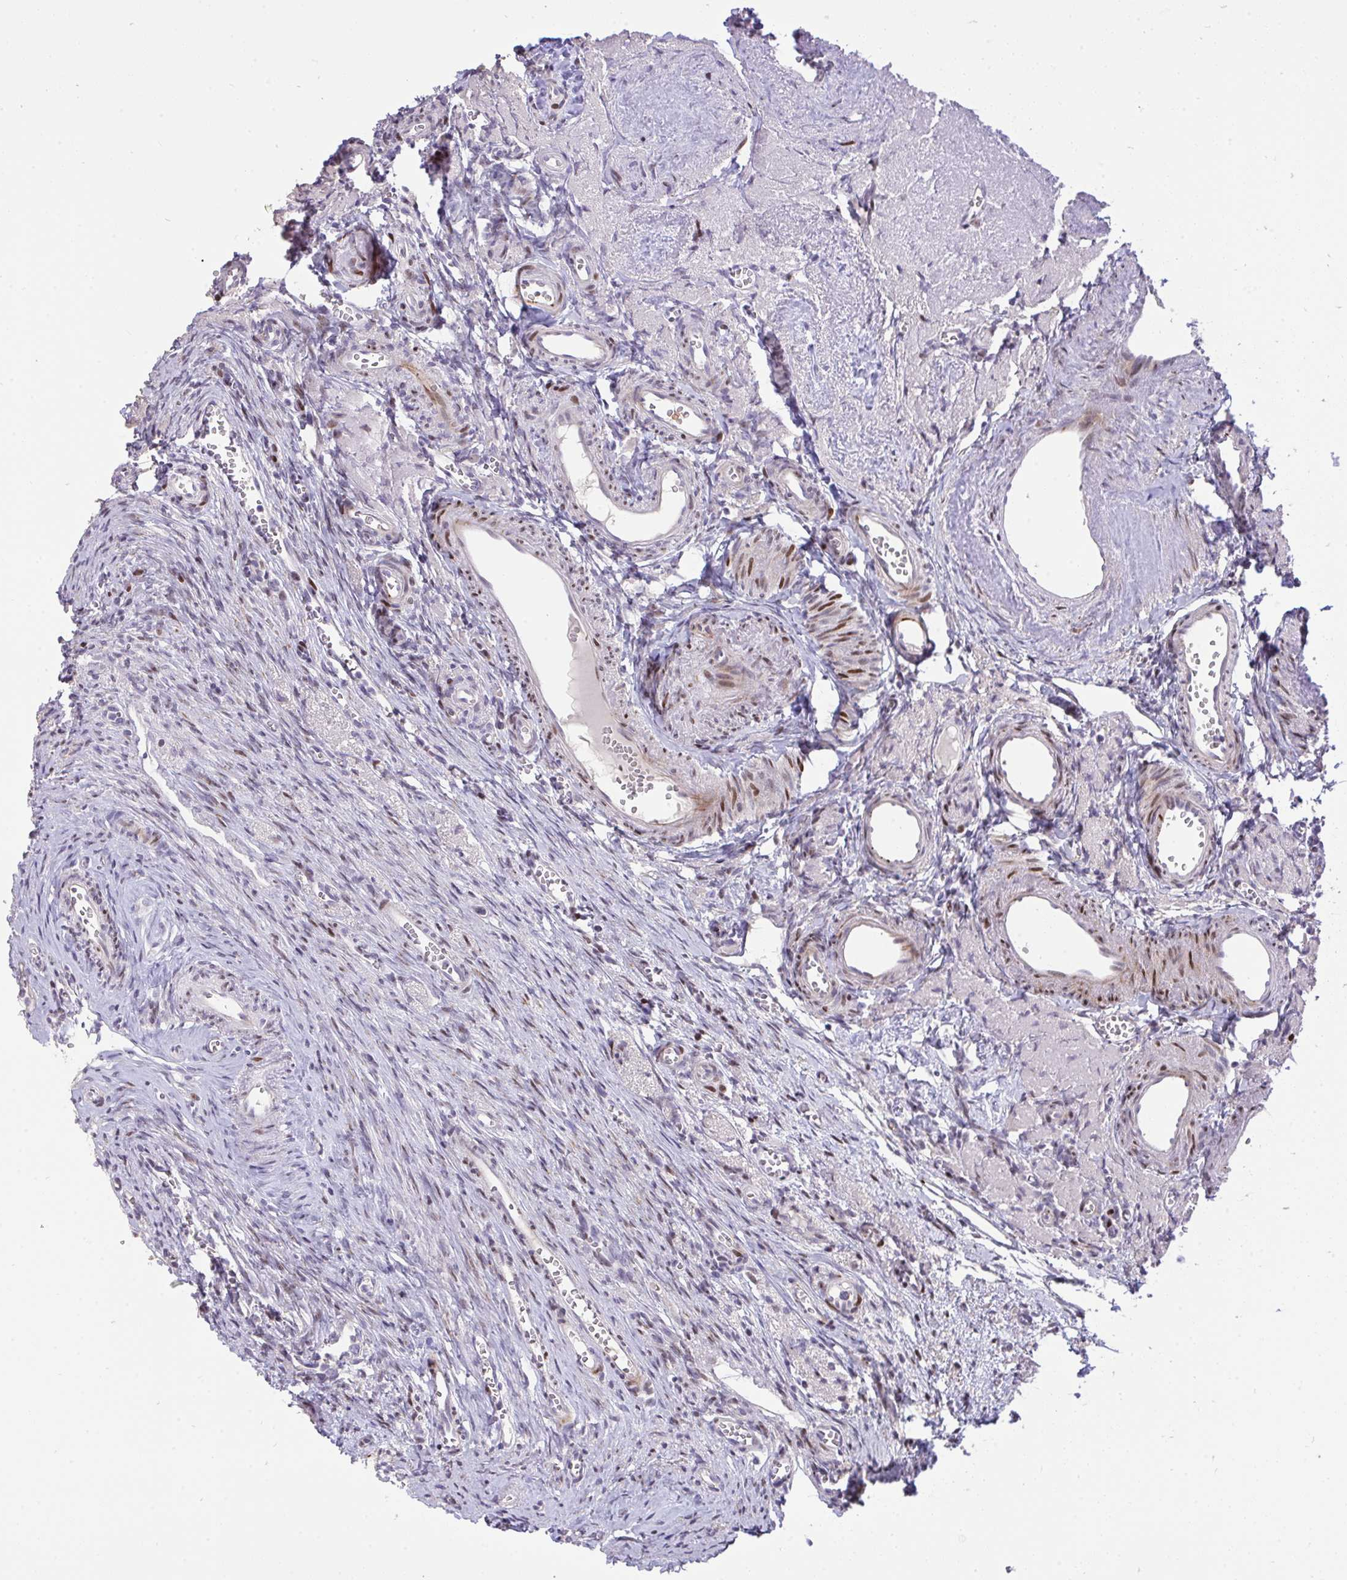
{"staining": {"intensity": "weak", "quantity": "25%-75%", "location": "nuclear"}, "tissue": "ovary", "cell_type": "Ovarian stroma cells", "image_type": "normal", "snomed": [{"axis": "morphology", "description": "Normal tissue, NOS"}, {"axis": "topography", "description": "Ovary"}], "caption": "Immunohistochemistry (IHC) staining of unremarkable ovary, which reveals low levels of weak nuclear staining in approximately 25%-75% of ovarian stroma cells indicating weak nuclear protein staining. The staining was performed using DAB (brown) for protein detection and nuclei were counterstained in hematoxylin (blue).", "gene": "PLPPR3", "patient": {"sex": "female", "age": 41}}